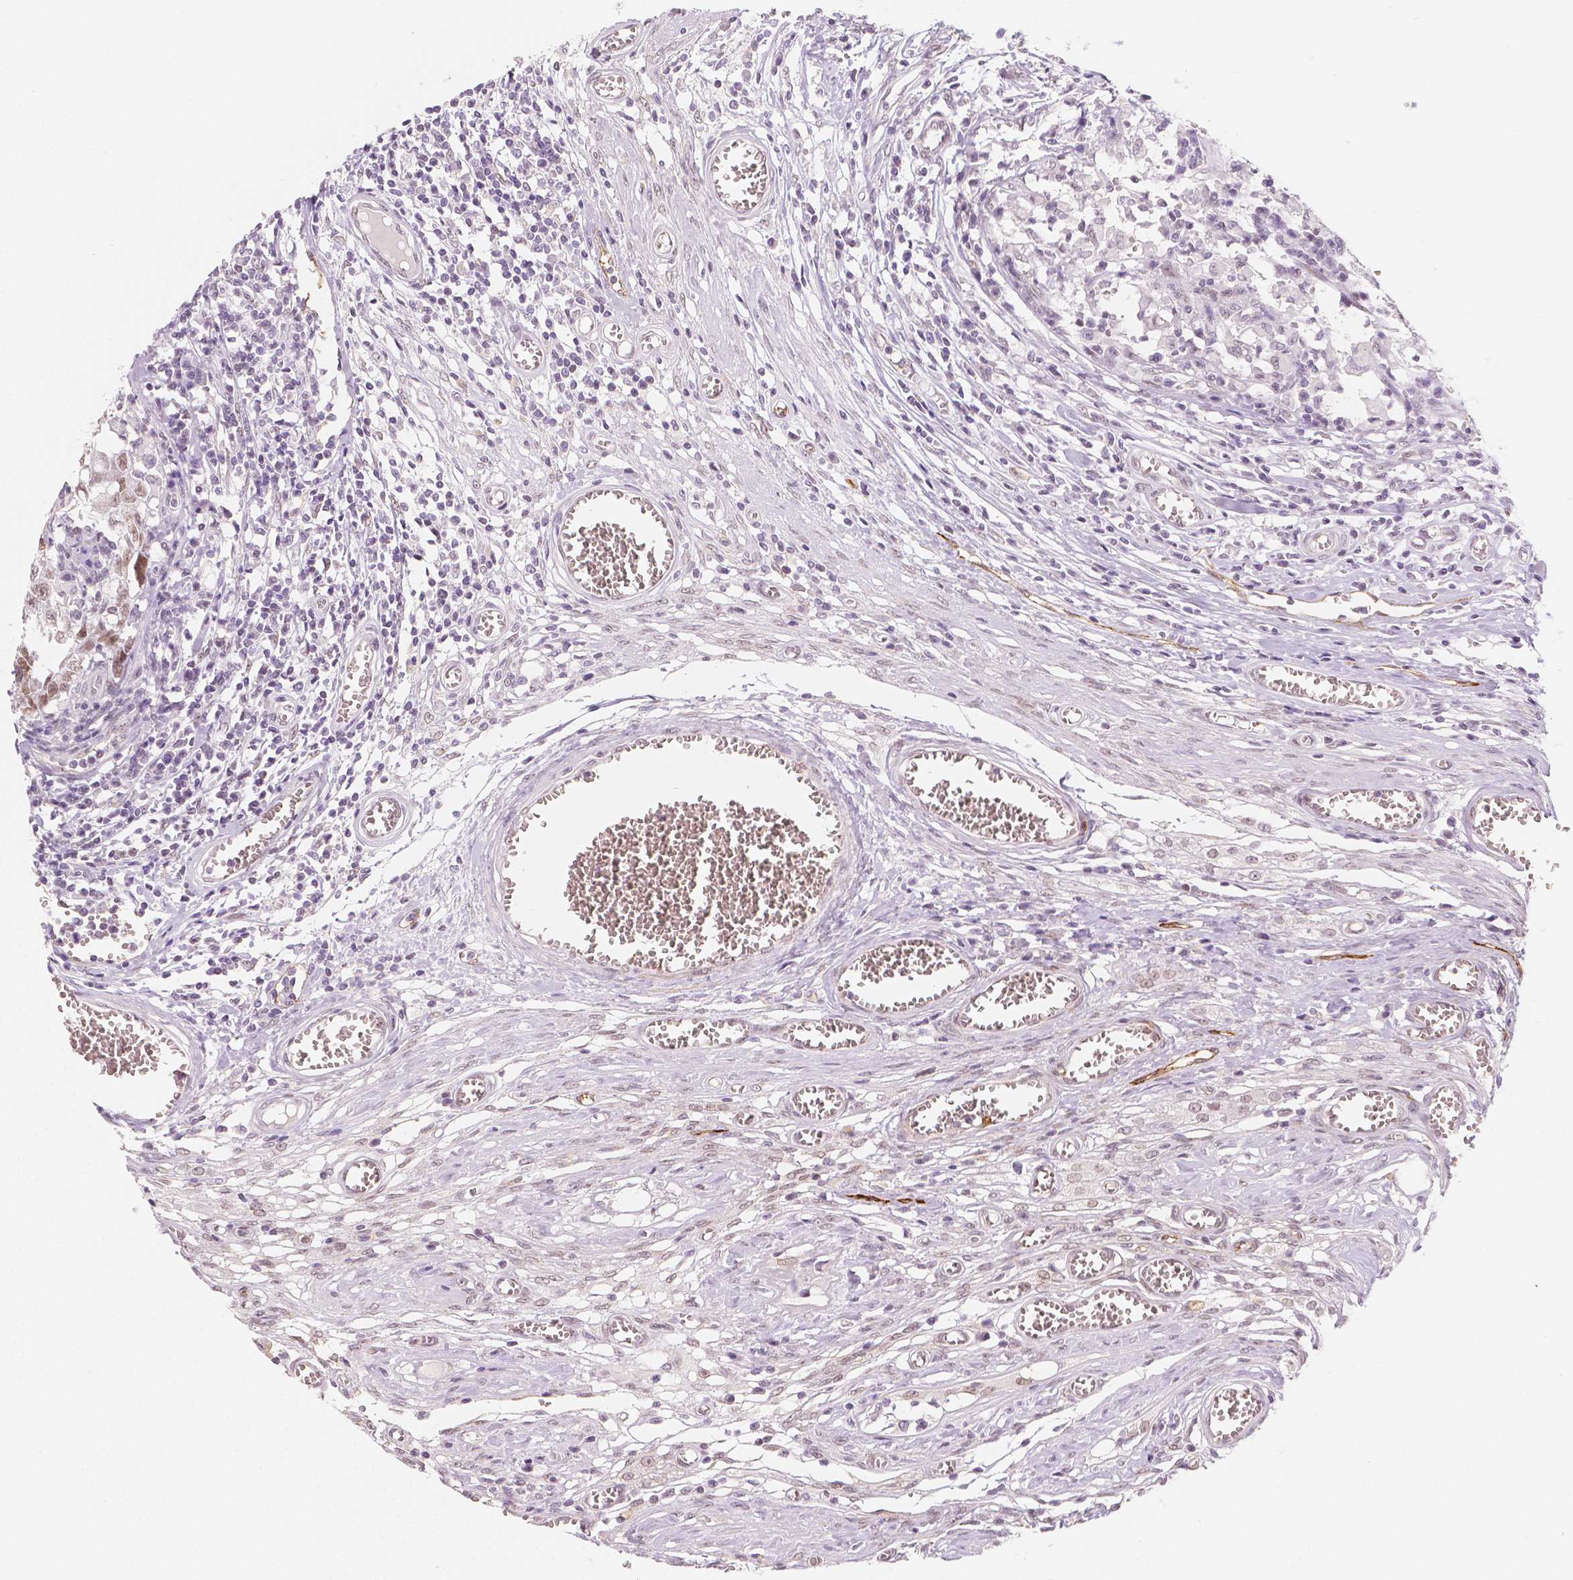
{"staining": {"intensity": "weak", "quantity": "25%-75%", "location": "nuclear"}, "tissue": "testis cancer", "cell_type": "Tumor cells", "image_type": "cancer", "snomed": [{"axis": "morphology", "description": "Carcinoma, Embryonal, NOS"}, {"axis": "topography", "description": "Testis"}], "caption": "IHC (DAB (3,3'-diaminobenzidine)) staining of human testis cancer (embryonal carcinoma) exhibits weak nuclear protein staining in approximately 25%-75% of tumor cells. (DAB (3,3'-diaminobenzidine) IHC with brightfield microscopy, high magnification).", "gene": "KDM5B", "patient": {"sex": "male", "age": 36}}